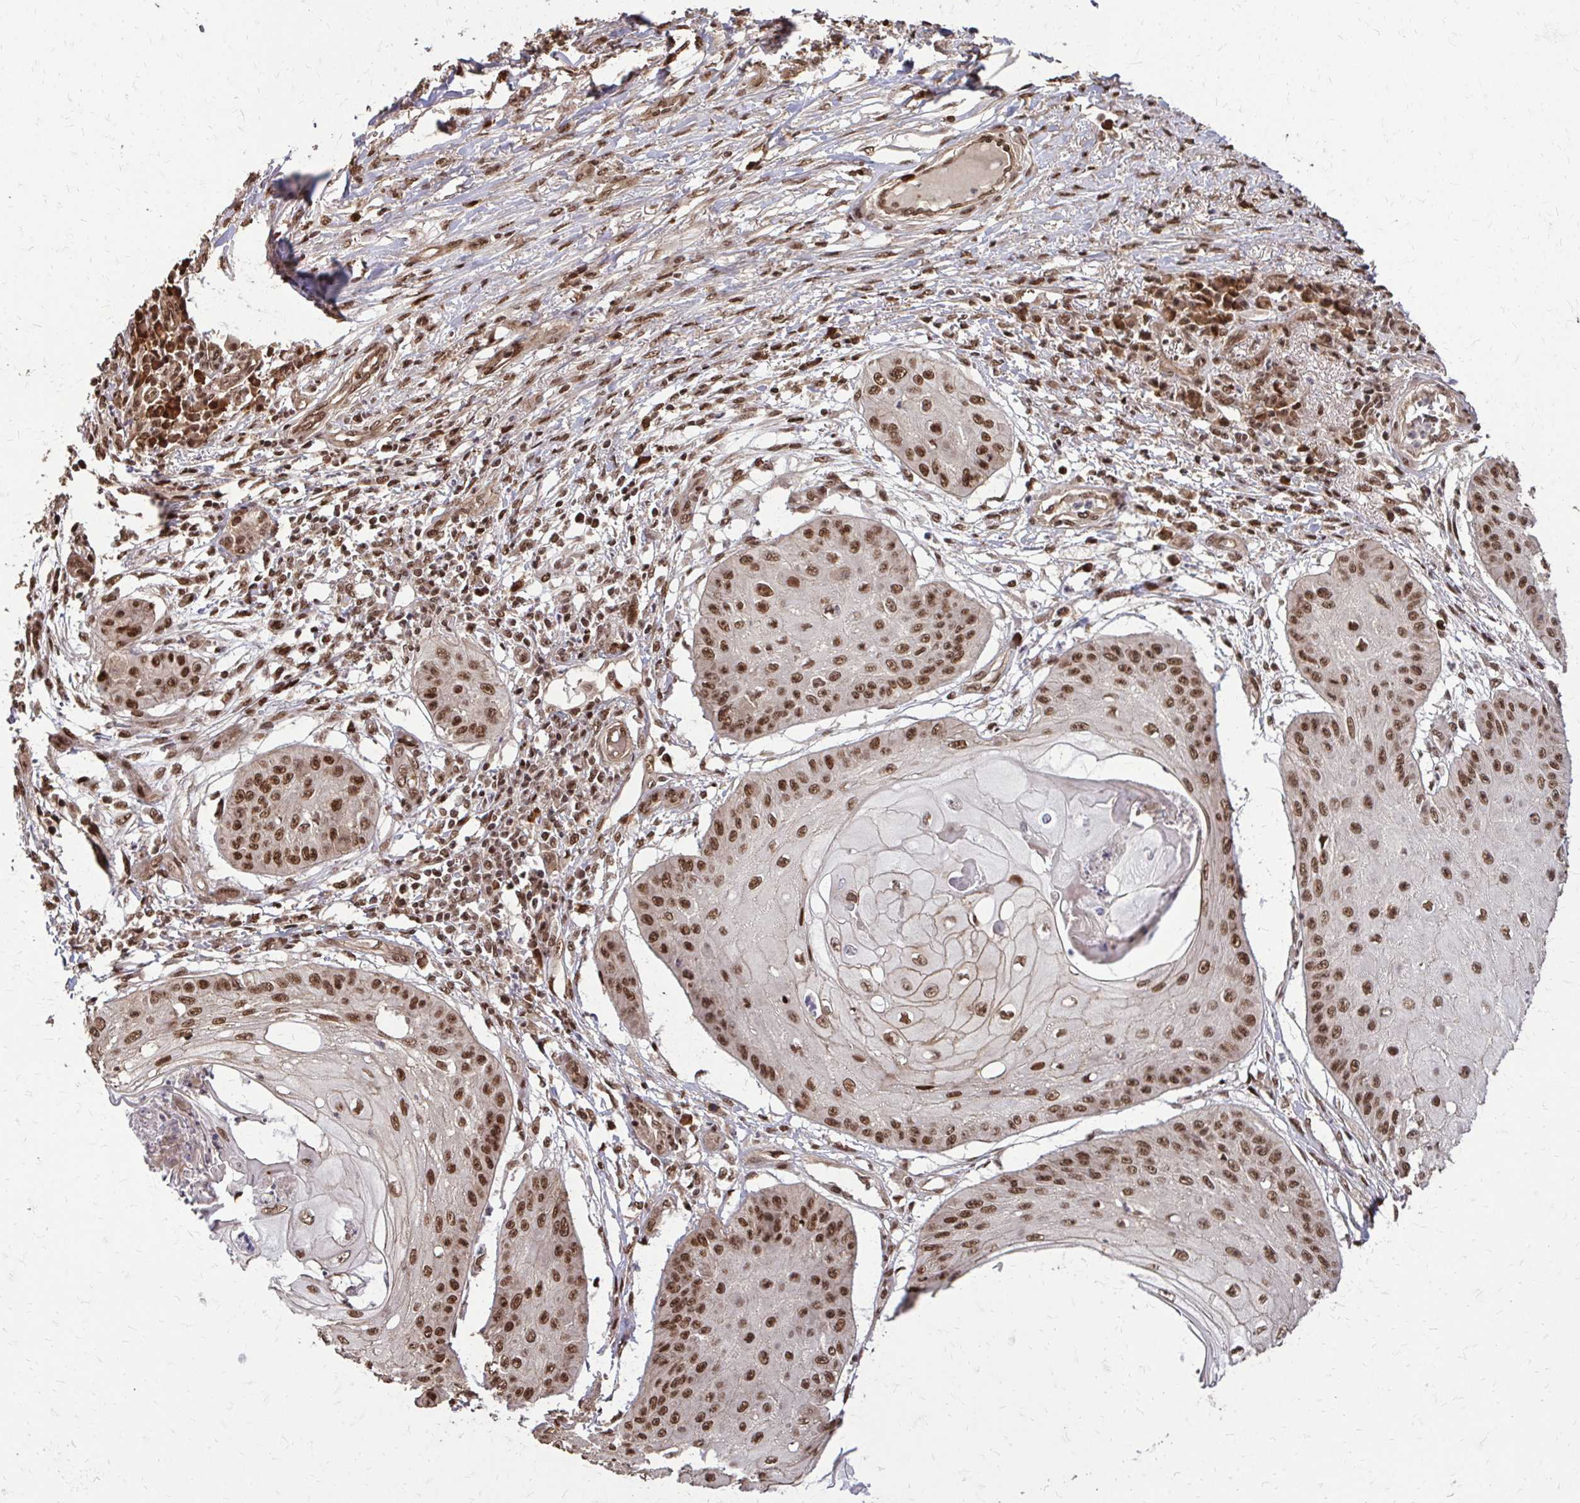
{"staining": {"intensity": "strong", "quantity": ">75%", "location": "nuclear"}, "tissue": "skin cancer", "cell_type": "Tumor cells", "image_type": "cancer", "snomed": [{"axis": "morphology", "description": "Squamous cell carcinoma, NOS"}, {"axis": "topography", "description": "Skin"}], "caption": "A high-resolution histopathology image shows IHC staining of skin squamous cell carcinoma, which shows strong nuclear staining in approximately >75% of tumor cells.", "gene": "SS18", "patient": {"sex": "male", "age": 70}}